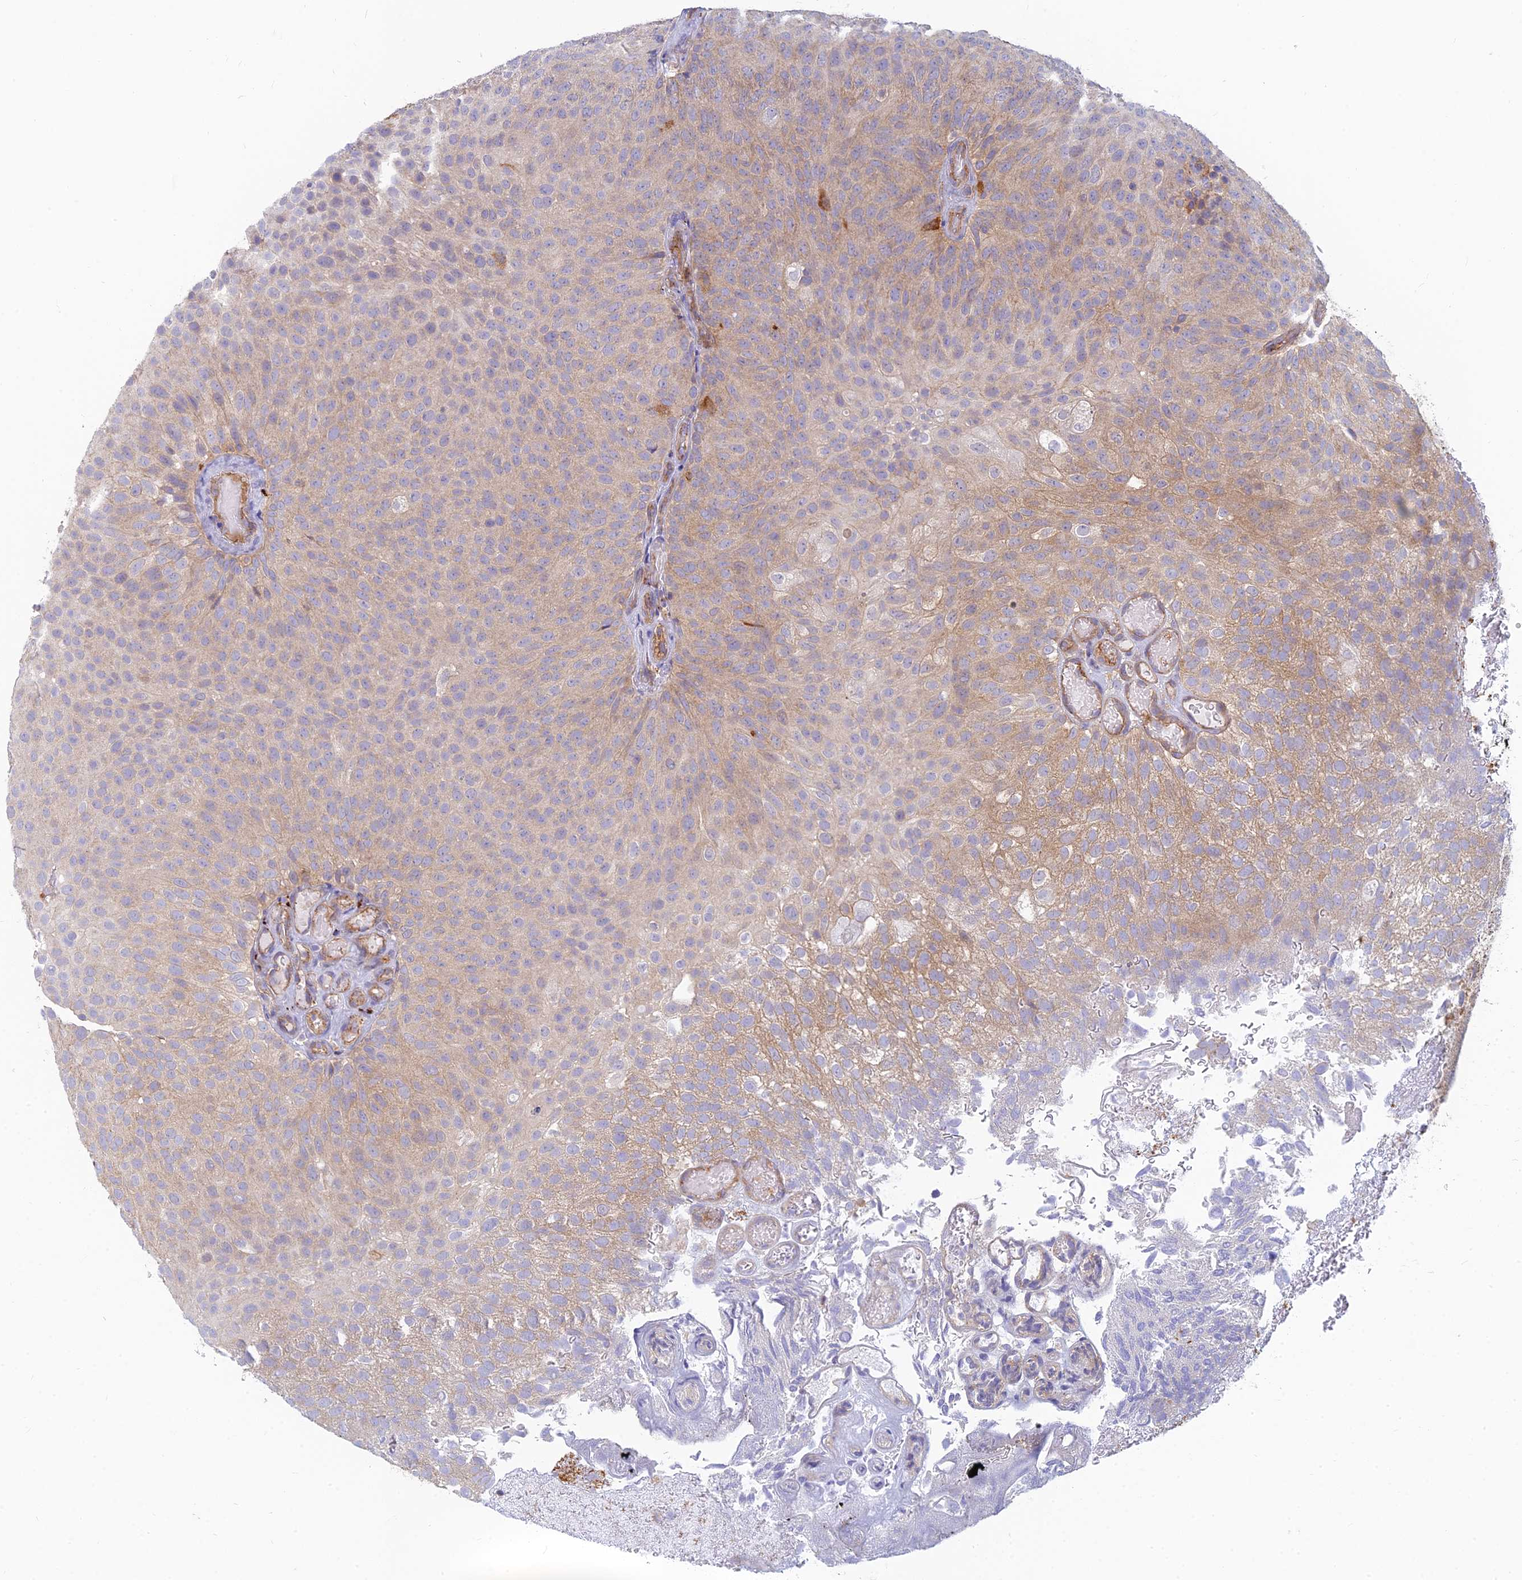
{"staining": {"intensity": "weak", "quantity": ">75%", "location": "cytoplasmic/membranous"}, "tissue": "urothelial cancer", "cell_type": "Tumor cells", "image_type": "cancer", "snomed": [{"axis": "morphology", "description": "Urothelial carcinoma, Low grade"}, {"axis": "topography", "description": "Urinary bladder"}], "caption": "Urothelial cancer stained for a protein demonstrates weak cytoplasmic/membranous positivity in tumor cells.", "gene": "STRN4", "patient": {"sex": "male", "age": 78}}